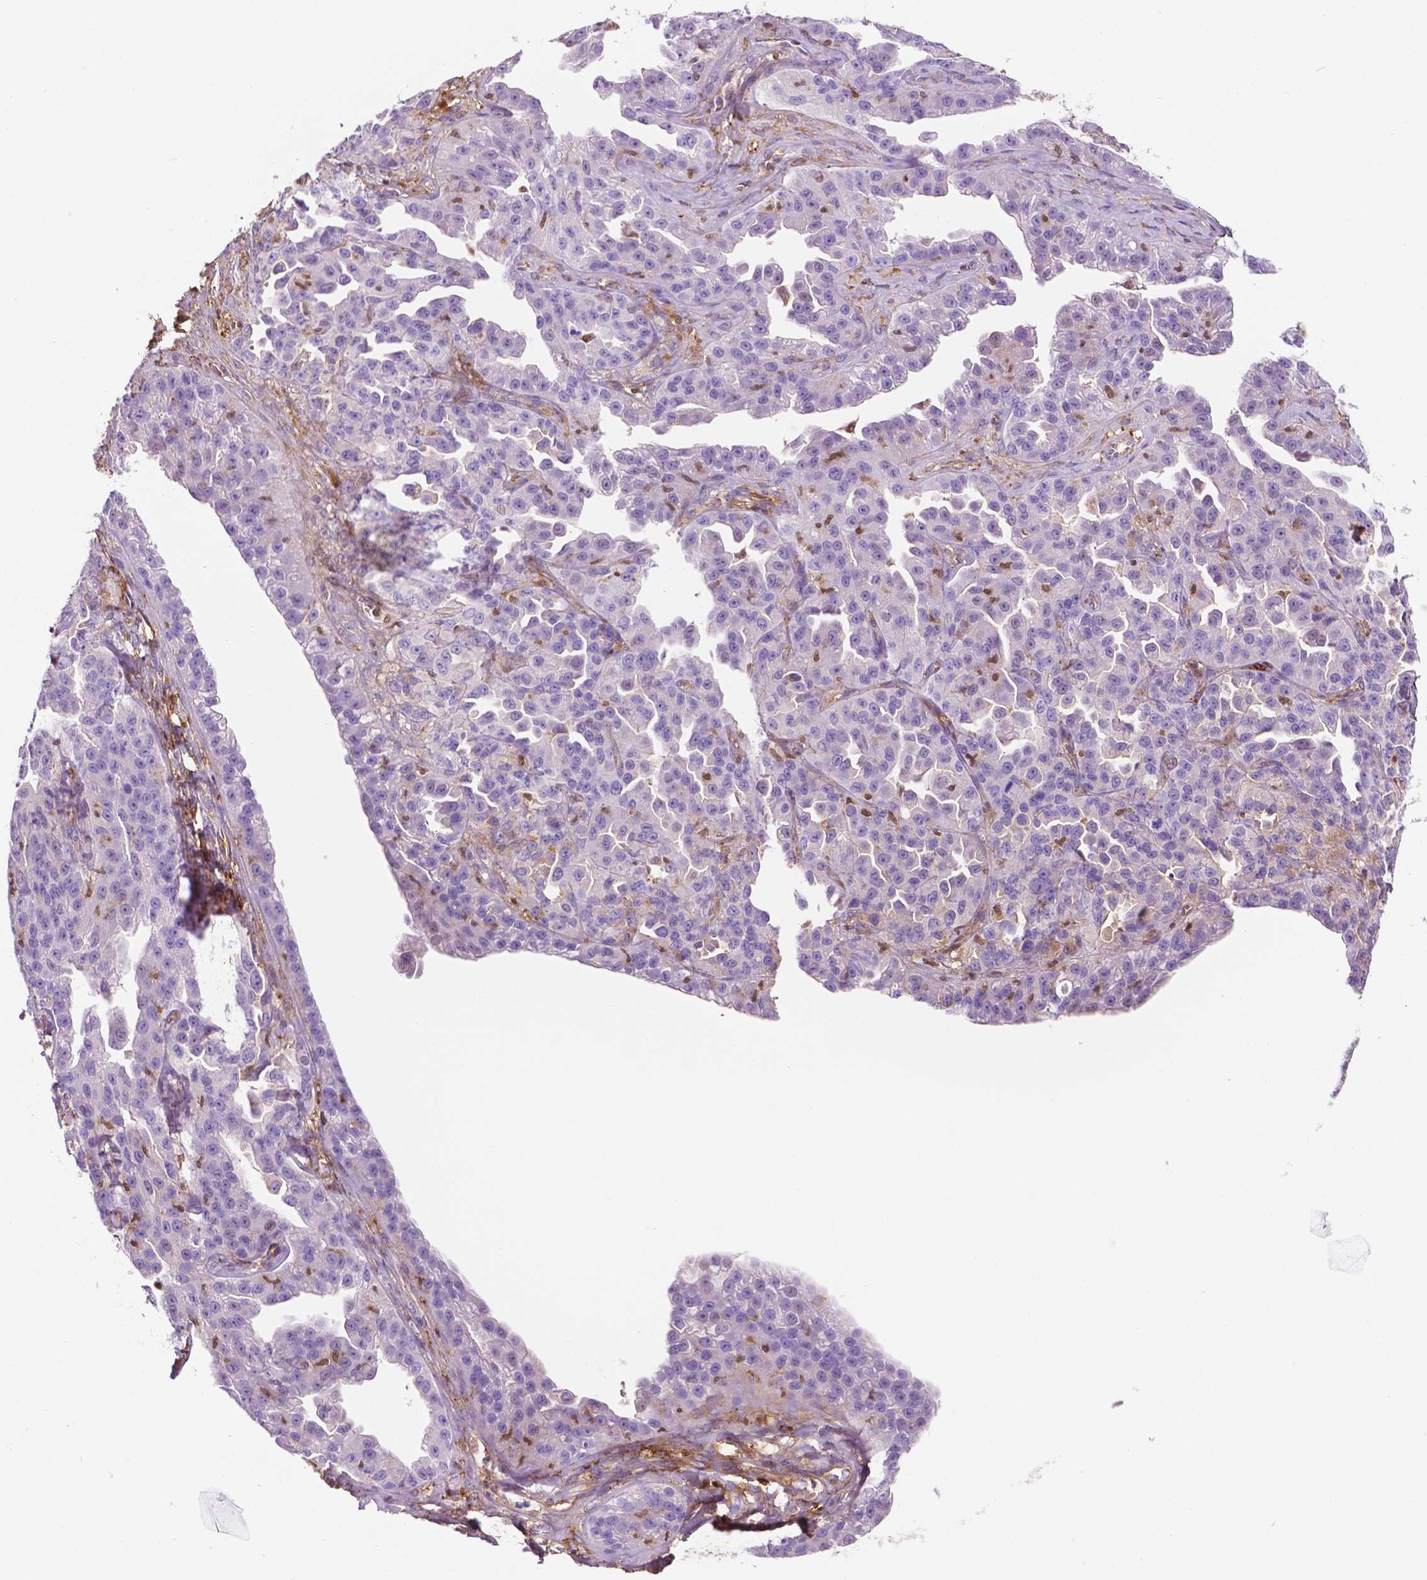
{"staining": {"intensity": "negative", "quantity": "none", "location": "none"}, "tissue": "ovarian cancer", "cell_type": "Tumor cells", "image_type": "cancer", "snomed": [{"axis": "morphology", "description": "Cystadenocarcinoma, serous, NOS"}, {"axis": "topography", "description": "Ovary"}], "caption": "The IHC image has no significant staining in tumor cells of ovarian cancer (serous cystadenocarcinoma) tissue. (Brightfield microscopy of DAB immunohistochemistry at high magnification).", "gene": "DCN", "patient": {"sex": "female", "age": 75}}